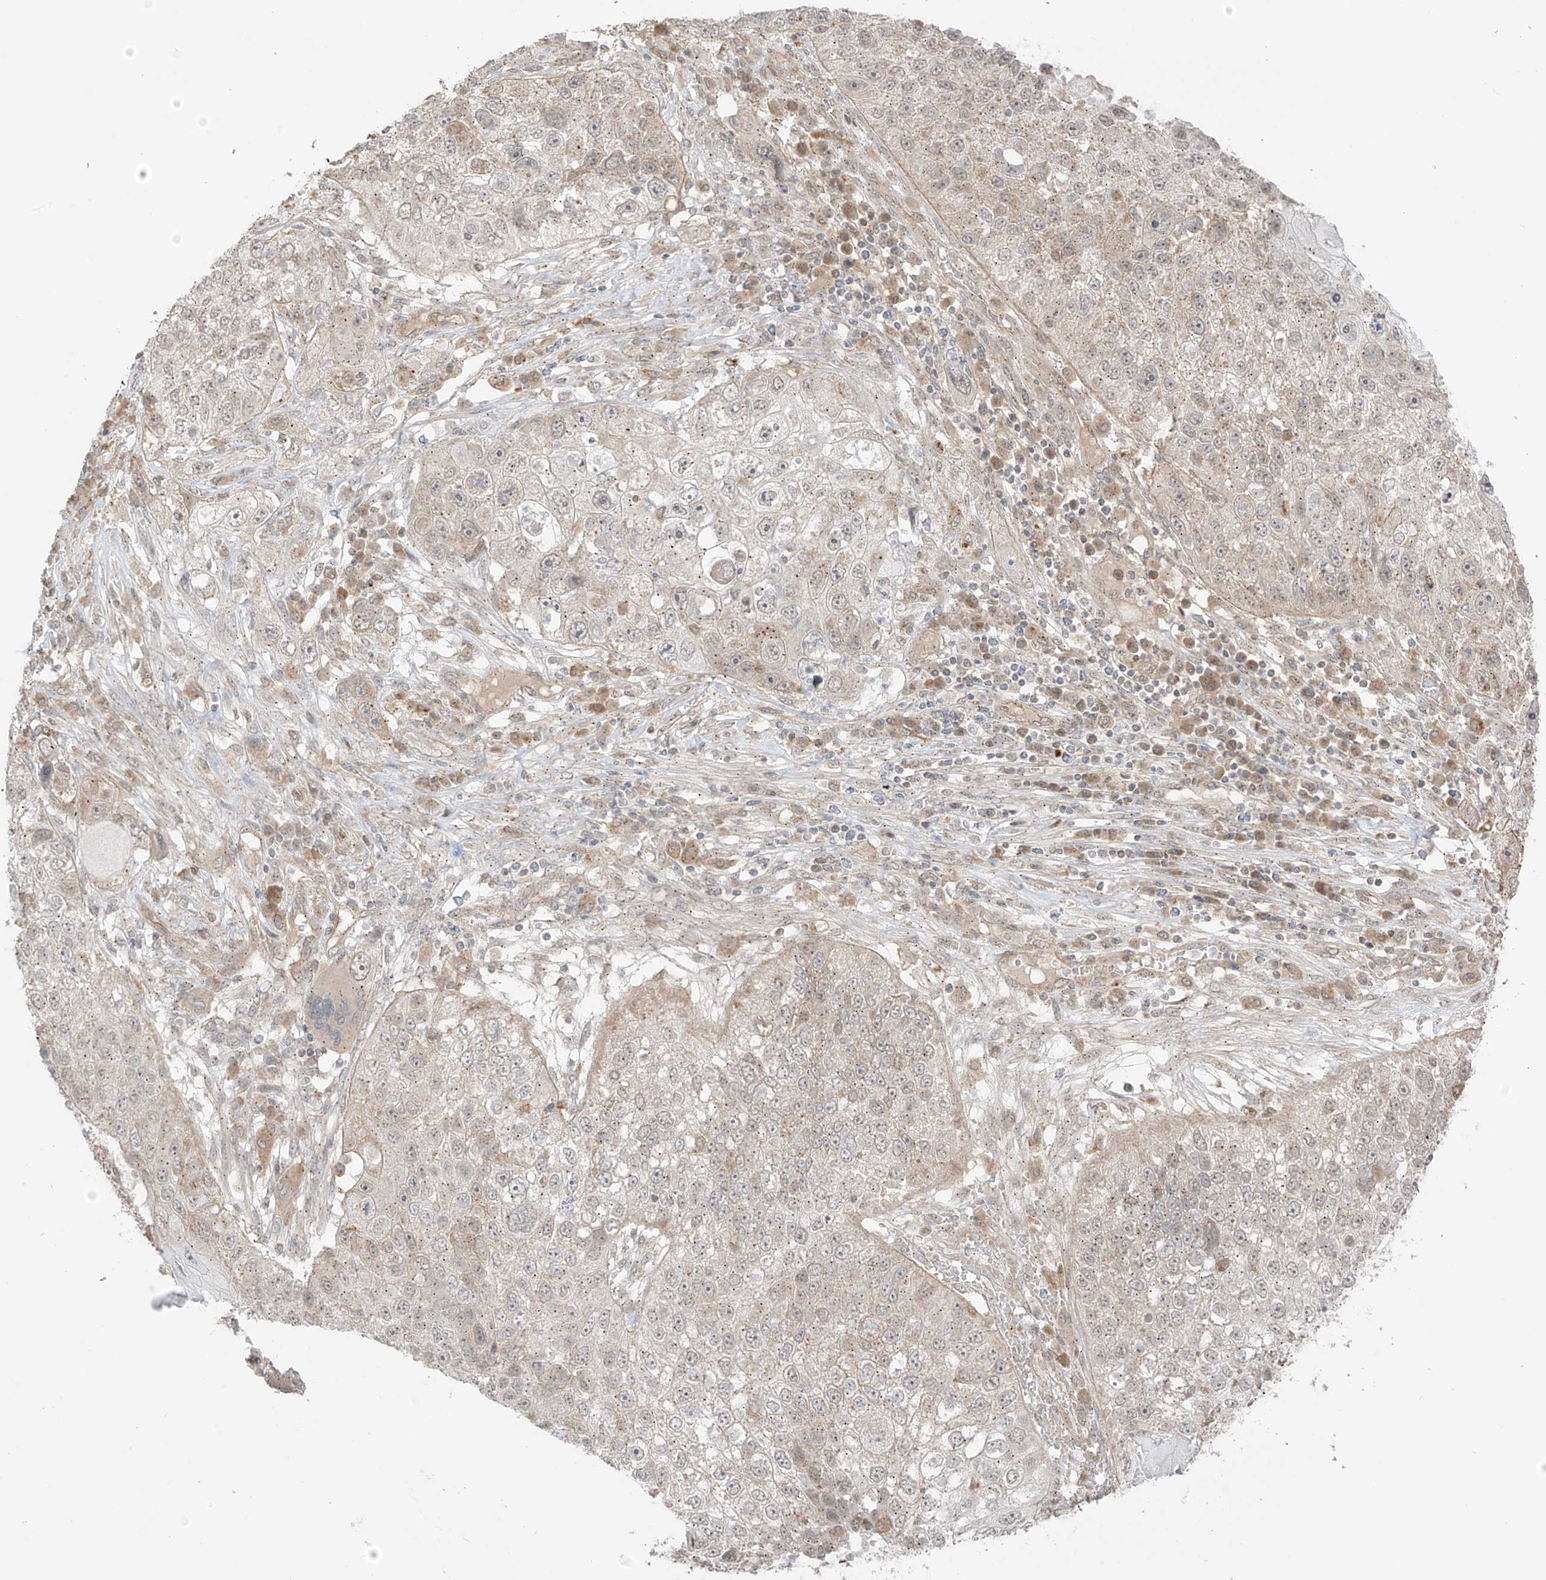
{"staining": {"intensity": "moderate", "quantity": "25%-75%", "location": "cytoplasmic/membranous"}, "tissue": "lung cancer", "cell_type": "Tumor cells", "image_type": "cancer", "snomed": [{"axis": "morphology", "description": "Squamous cell carcinoma, NOS"}, {"axis": "topography", "description": "Lung"}], "caption": "DAB (3,3'-diaminobenzidine) immunohistochemical staining of human lung cancer exhibits moderate cytoplasmic/membranous protein positivity in approximately 25%-75% of tumor cells.", "gene": "N4BP3", "patient": {"sex": "male", "age": 61}}